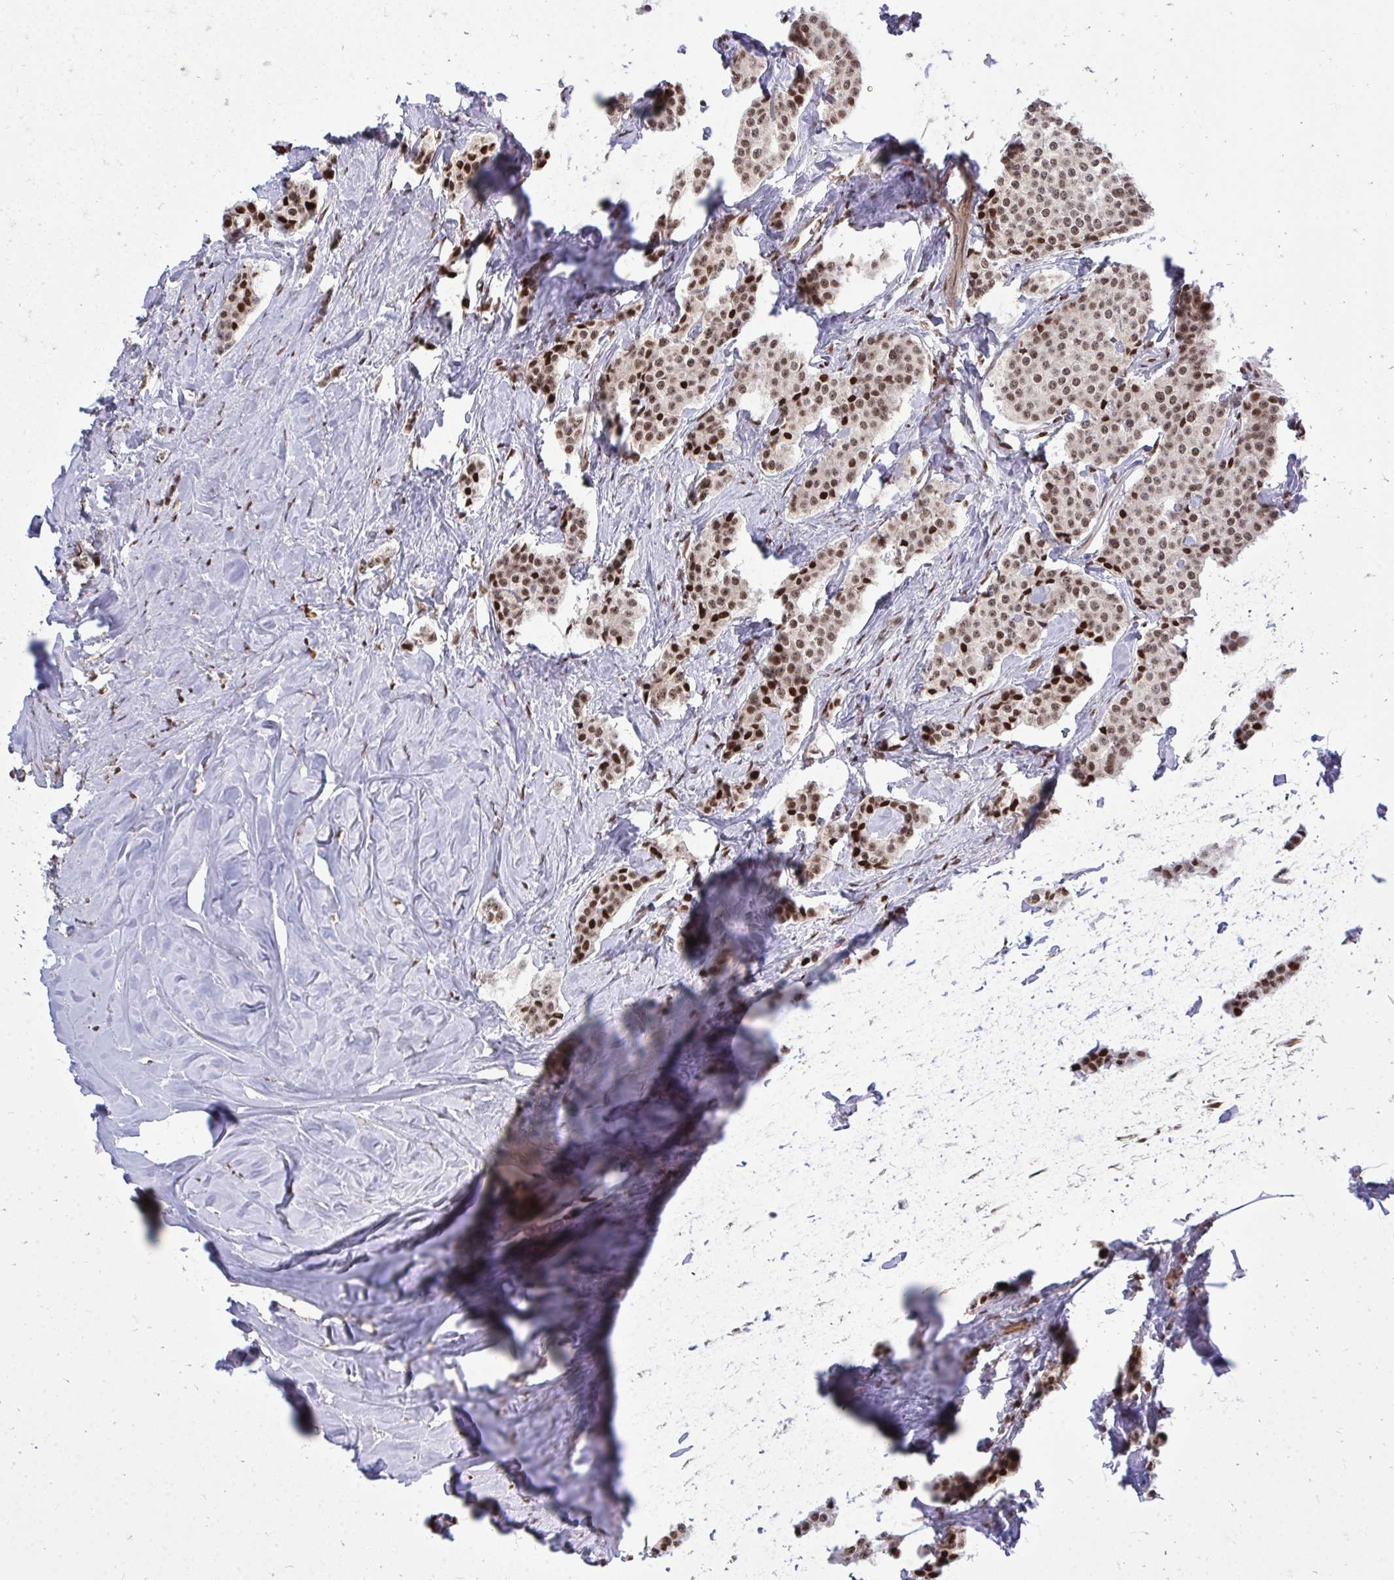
{"staining": {"intensity": "moderate", "quantity": ">75%", "location": "nuclear"}, "tissue": "carcinoid", "cell_type": "Tumor cells", "image_type": "cancer", "snomed": [{"axis": "morphology", "description": "Carcinoid, malignant, NOS"}, {"axis": "topography", "description": "Small intestine"}], "caption": "Human carcinoid stained with a brown dye exhibits moderate nuclear positive expression in approximately >75% of tumor cells.", "gene": "TBL1Y", "patient": {"sex": "female", "age": 64}}